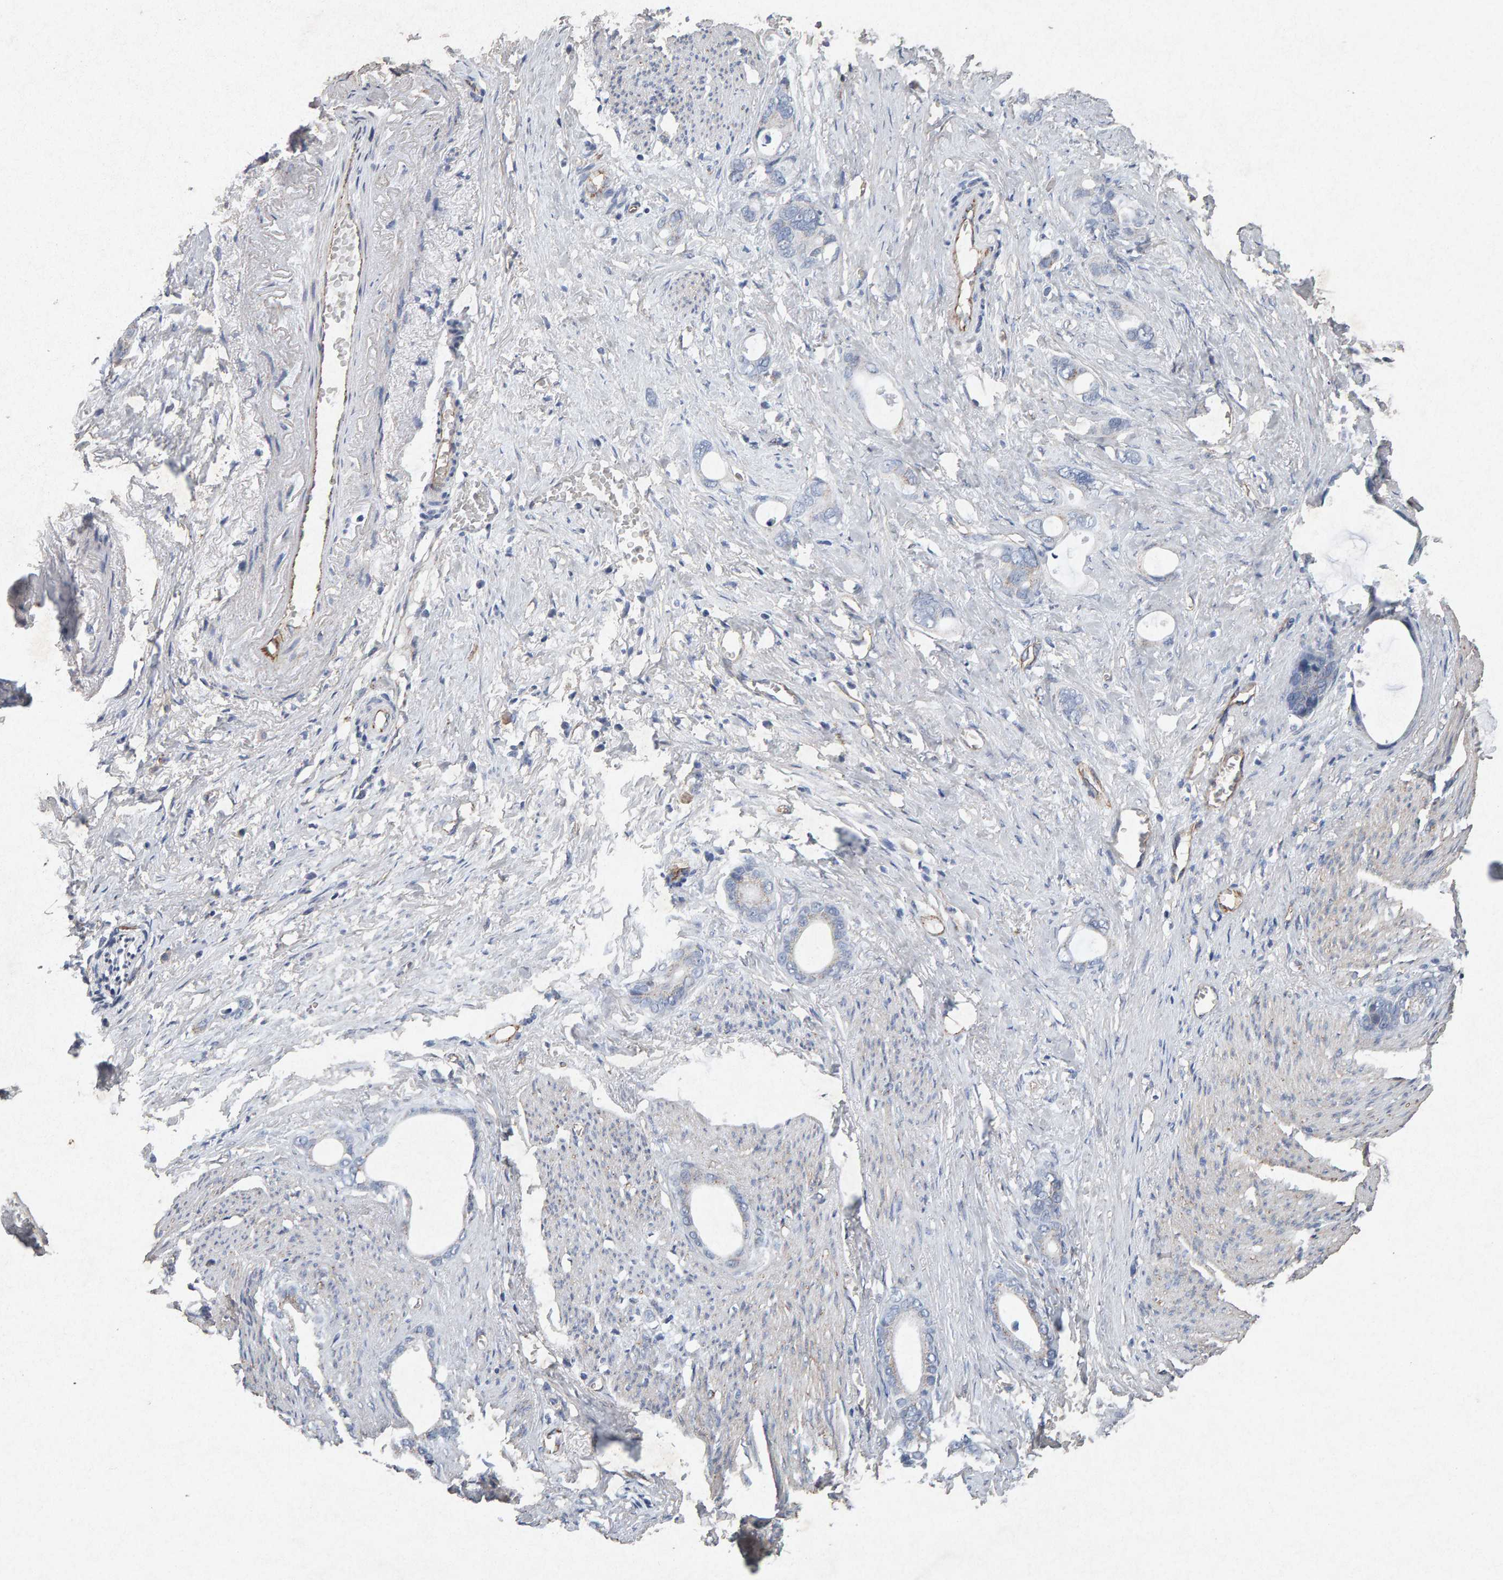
{"staining": {"intensity": "weak", "quantity": "<25%", "location": "cytoplasmic/membranous"}, "tissue": "stomach cancer", "cell_type": "Tumor cells", "image_type": "cancer", "snomed": [{"axis": "morphology", "description": "Adenocarcinoma, NOS"}, {"axis": "topography", "description": "Stomach"}], "caption": "Photomicrograph shows no significant protein positivity in tumor cells of stomach cancer. Nuclei are stained in blue.", "gene": "PTPRM", "patient": {"sex": "female", "age": 75}}